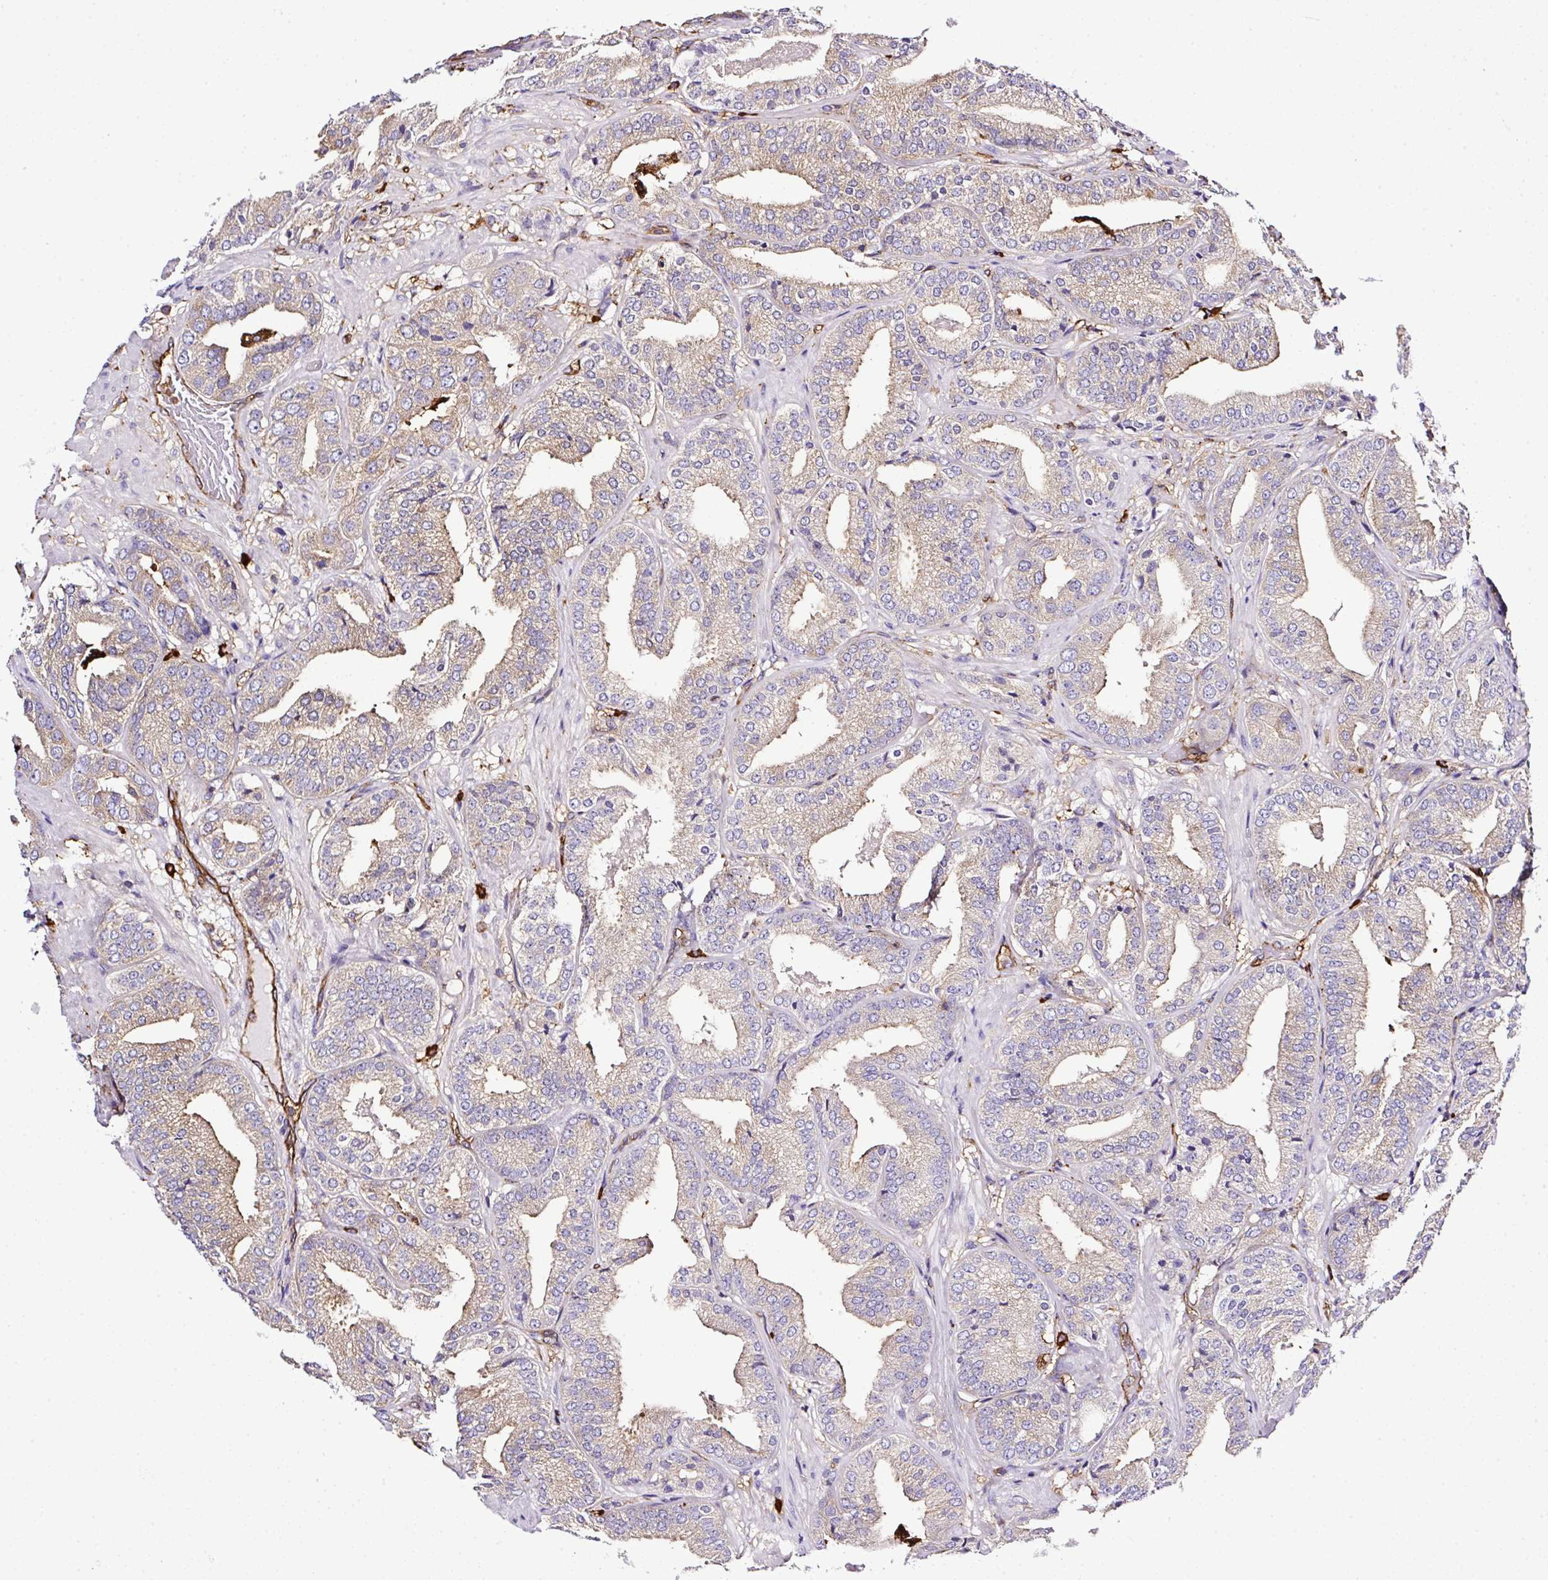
{"staining": {"intensity": "weak", "quantity": "<25%", "location": "cytoplasmic/membranous"}, "tissue": "prostate cancer", "cell_type": "Tumor cells", "image_type": "cancer", "snomed": [{"axis": "morphology", "description": "Adenocarcinoma, High grade"}, {"axis": "topography", "description": "Prostate"}], "caption": "Immunohistochemistry micrograph of neoplastic tissue: human high-grade adenocarcinoma (prostate) stained with DAB (3,3'-diaminobenzidine) shows no significant protein staining in tumor cells.", "gene": "MAGEB5", "patient": {"sex": "male", "age": 63}}